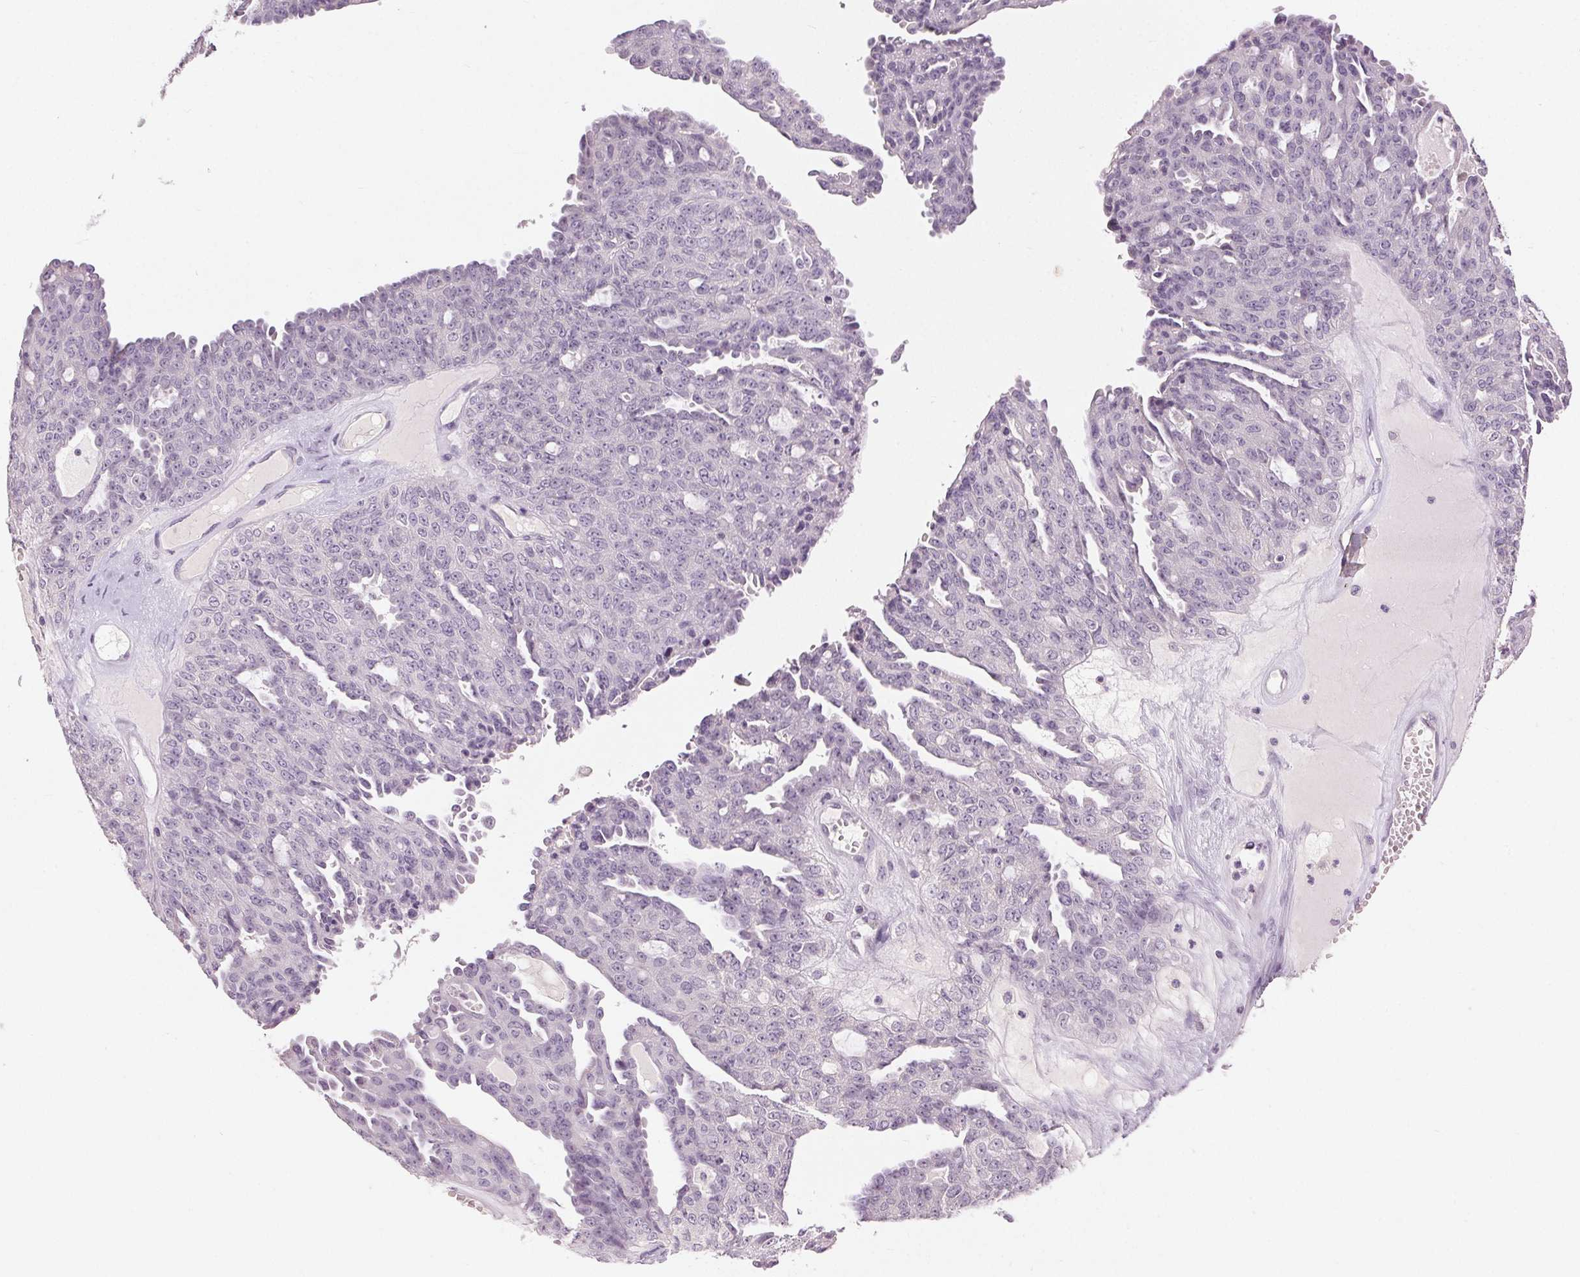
{"staining": {"intensity": "negative", "quantity": "none", "location": "none"}, "tissue": "ovarian cancer", "cell_type": "Tumor cells", "image_type": "cancer", "snomed": [{"axis": "morphology", "description": "Cystadenocarcinoma, serous, NOS"}, {"axis": "topography", "description": "Ovary"}], "caption": "An image of ovarian serous cystadenocarcinoma stained for a protein demonstrates no brown staining in tumor cells.", "gene": "CLTRN", "patient": {"sex": "female", "age": 71}}